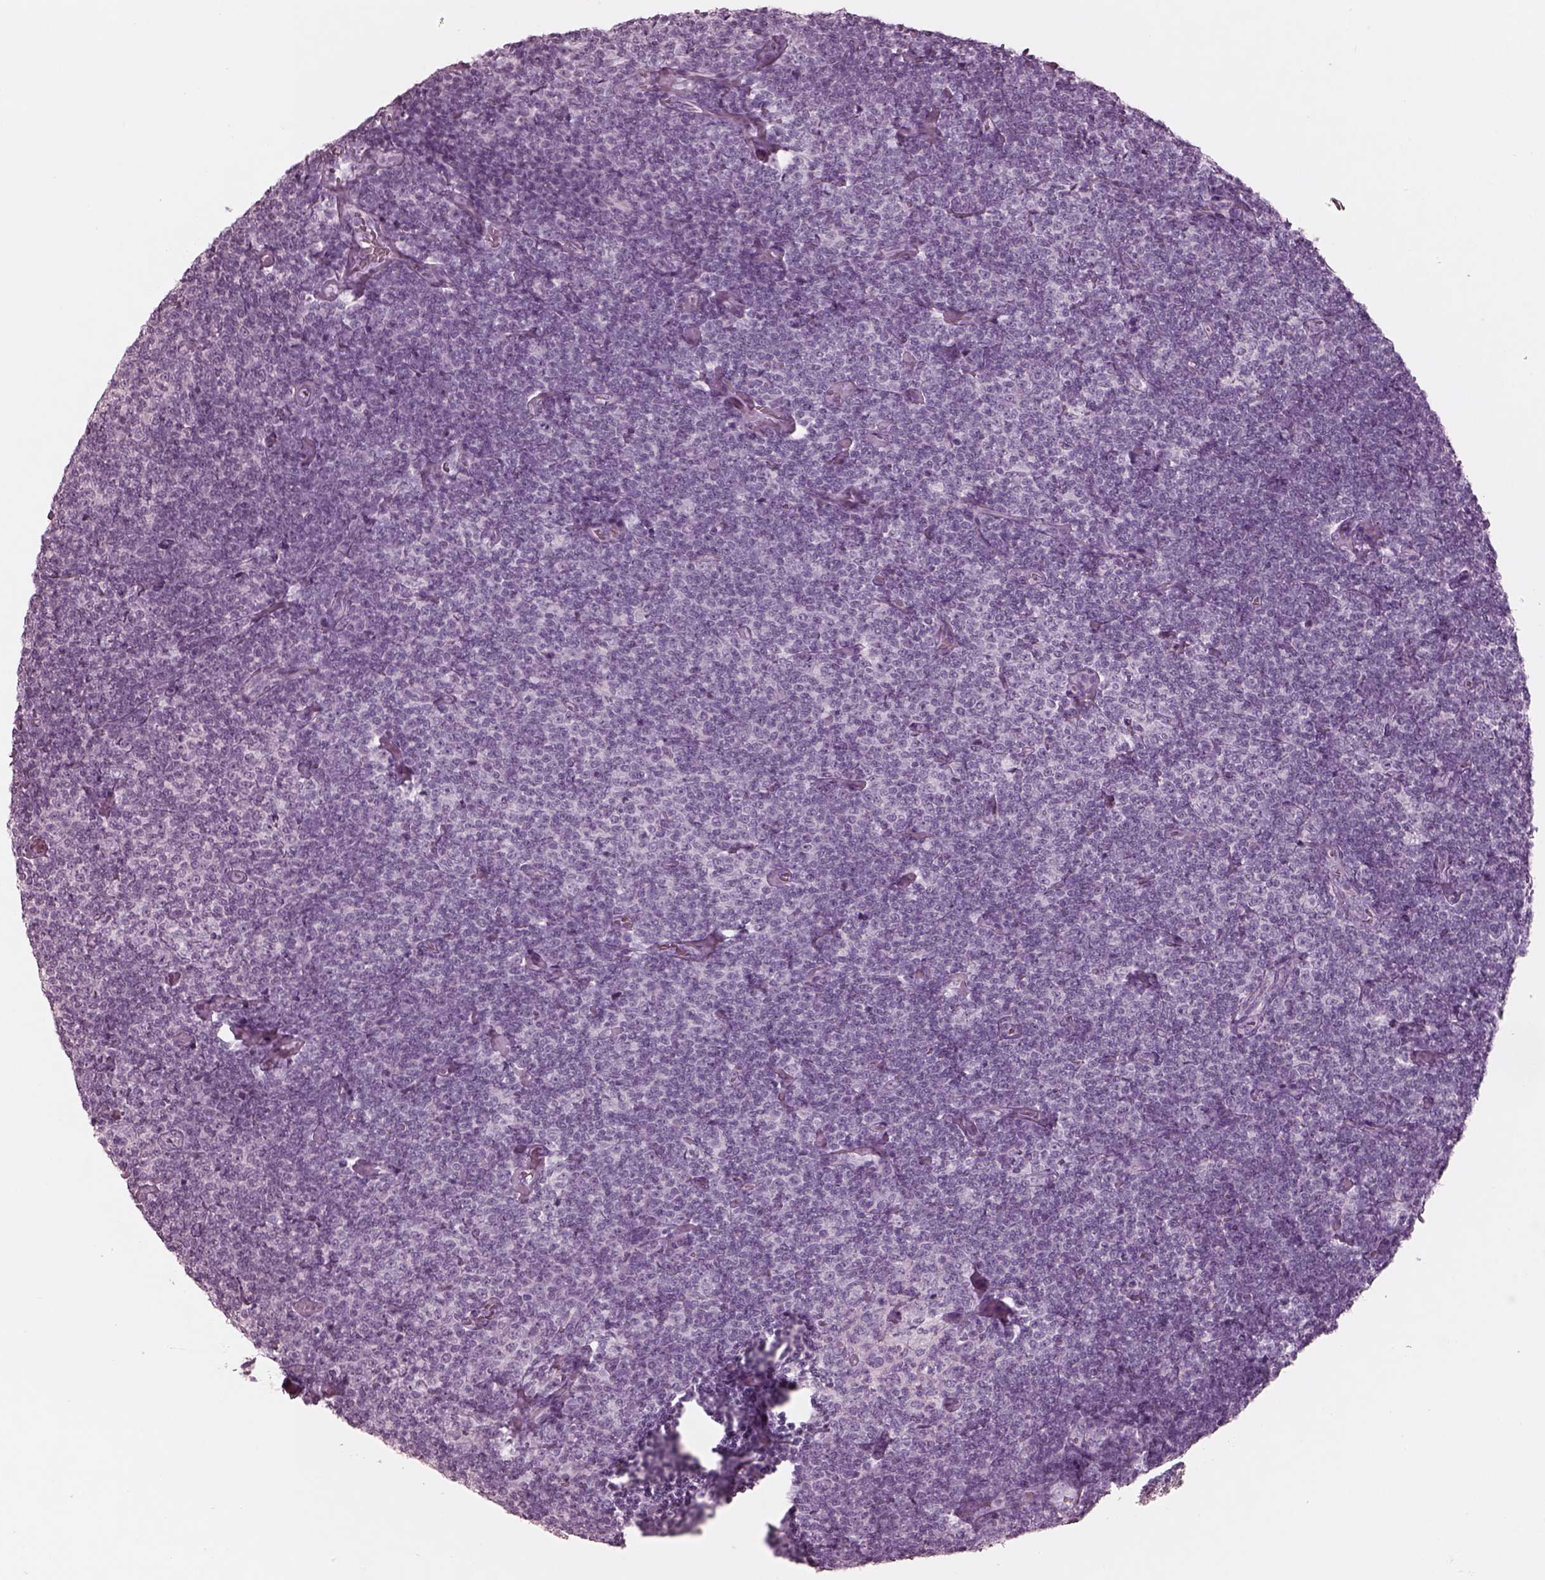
{"staining": {"intensity": "negative", "quantity": "none", "location": "none"}, "tissue": "lymphoma", "cell_type": "Tumor cells", "image_type": "cancer", "snomed": [{"axis": "morphology", "description": "Malignant lymphoma, non-Hodgkin's type, Low grade"}, {"axis": "topography", "description": "Lymph node"}], "caption": "Tumor cells show no significant protein staining in malignant lymphoma, non-Hodgkin's type (low-grade).", "gene": "PON3", "patient": {"sex": "male", "age": 81}}